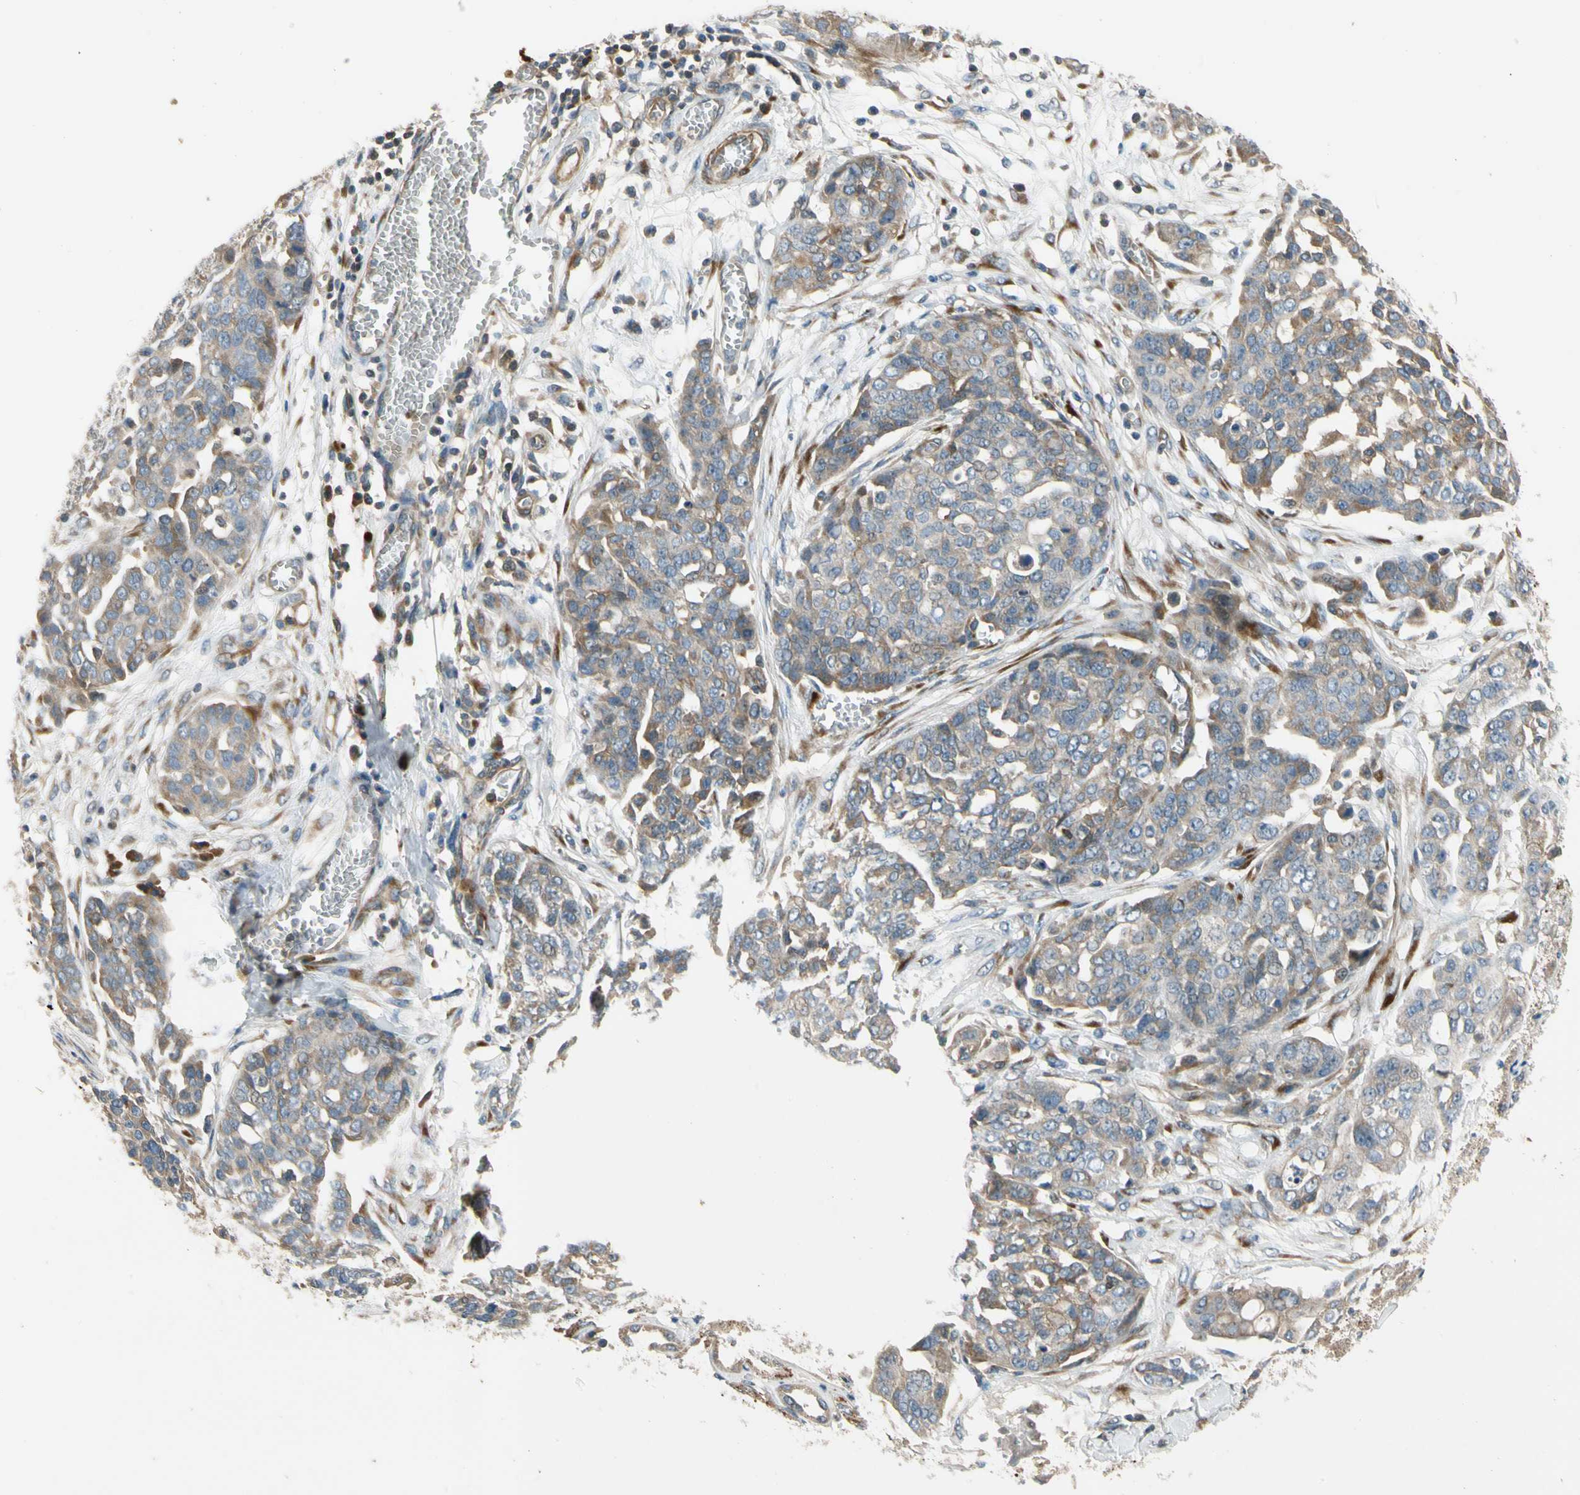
{"staining": {"intensity": "moderate", "quantity": "<25%", "location": "cytoplasmic/membranous"}, "tissue": "ovarian cancer", "cell_type": "Tumor cells", "image_type": "cancer", "snomed": [{"axis": "morphology", "description": "Cystadenocarcinoma, serous, NOS"}, {"axis": "topography", "description": "Soft tissue"}, {"axis": "topography", "description": "Ovary"}], "caption": "Tumor cells display low levels of moderate cytoplasmic/membranous staining in approximately <25% of cells in human ovarian cancer (serous cystadenocarcinoma).", "gene": "MST1R", "patient": {"sex": "female", "age": 57}}